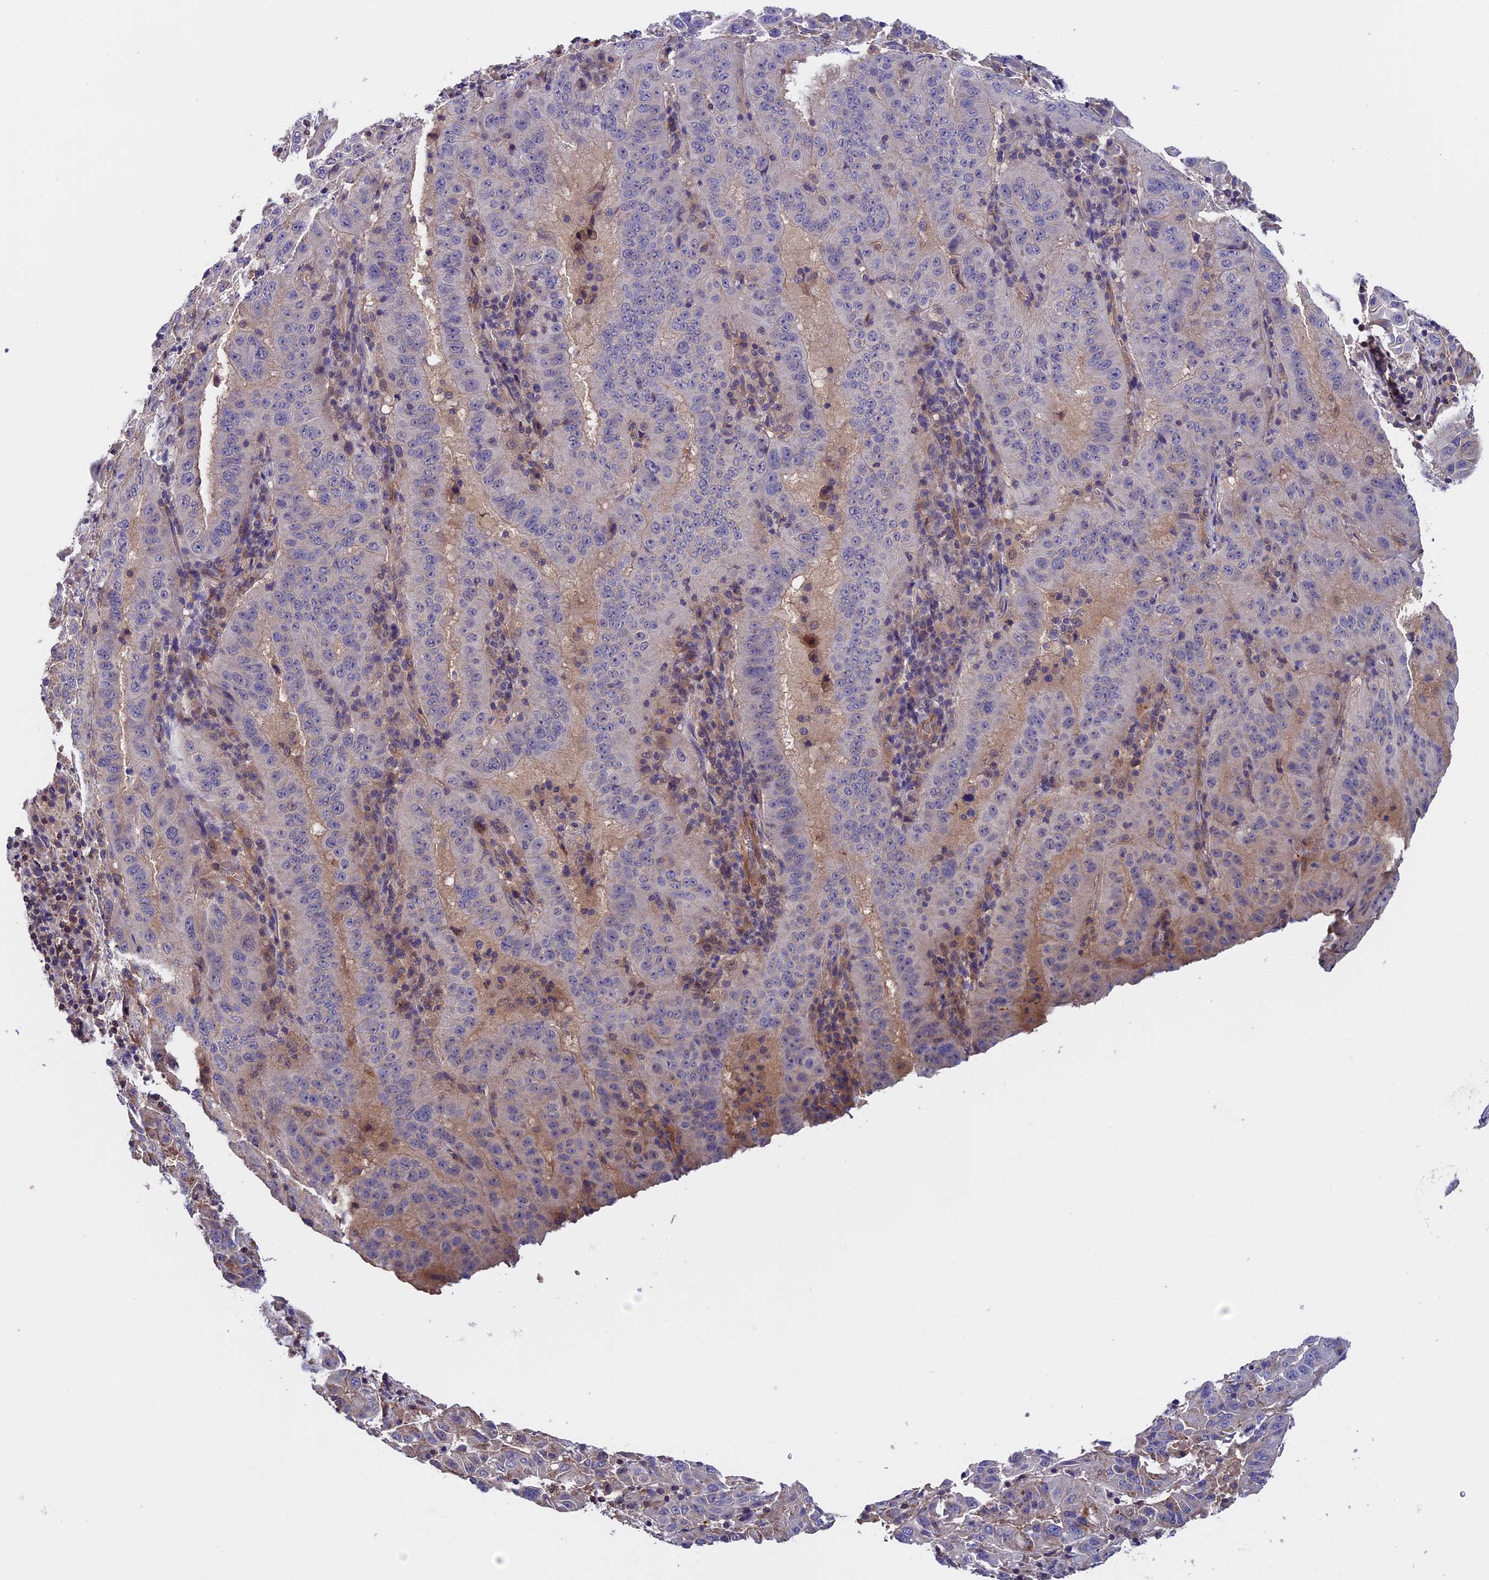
{"staining": {"intensity": "negative", "quantity": "none", "location": "none"}, "tissue": "pancreatic cancer", "cell_type": "Tumor cells", "image_type": "cancer", "snomed": [{"axis": "morphology", "description": "Adenocarcinoma, NOS"}, {"axis": "topography", "description": "Pancreas"}], "caption": "This photomicrograph is of pancreatic cancer (adenocarcinoma) stained with immunohistochemistry (IHC) to label a protein in brown with the nuclei are counter-stained blue. There is no staining in tumor cells.", "gene": "SLC9A5", "patient": {"sex": "male", "age": 63}}